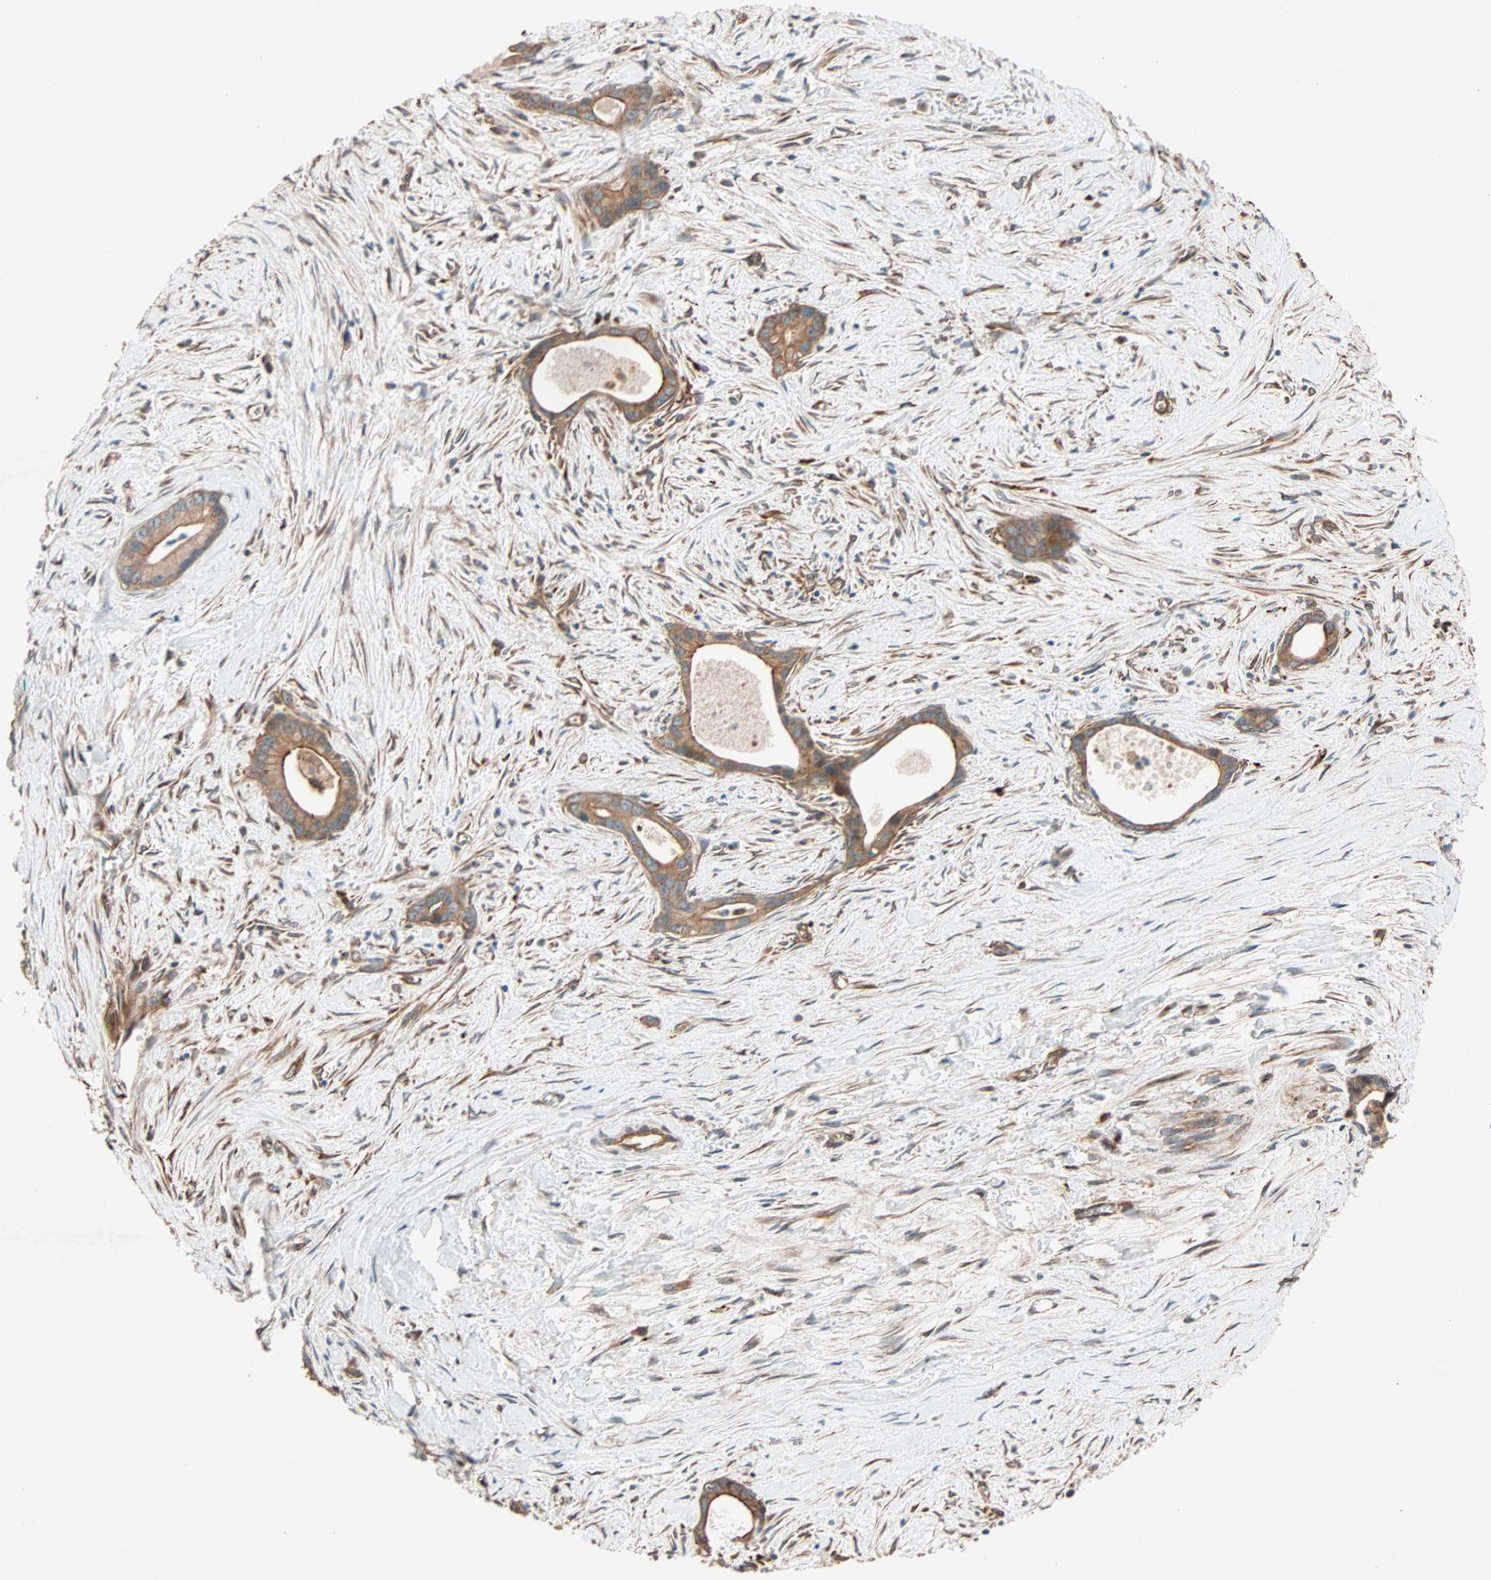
{"staining": {"intensity": "moderate", "quantity": ">75%", "location": "cytoplasmic/membranous"}, "tissue": "liver cancer", "cell_type": "Tumor cells", "image_type": "cancer", "snomed": [{"axis": "morphology", "description": "Cholangiocarcinoma"}, {"axis": "topography", "description": "Liver"}], "caption": "About >75% of tumor cells in human liver cancer (cholangiocarcinoma) demonstrate moderate cytoplasmic/membranous protein staining as visualized by brown immunohistochemical staining.", "gene": "PHYH", "patient": {"sex": "female", "age": 55}}